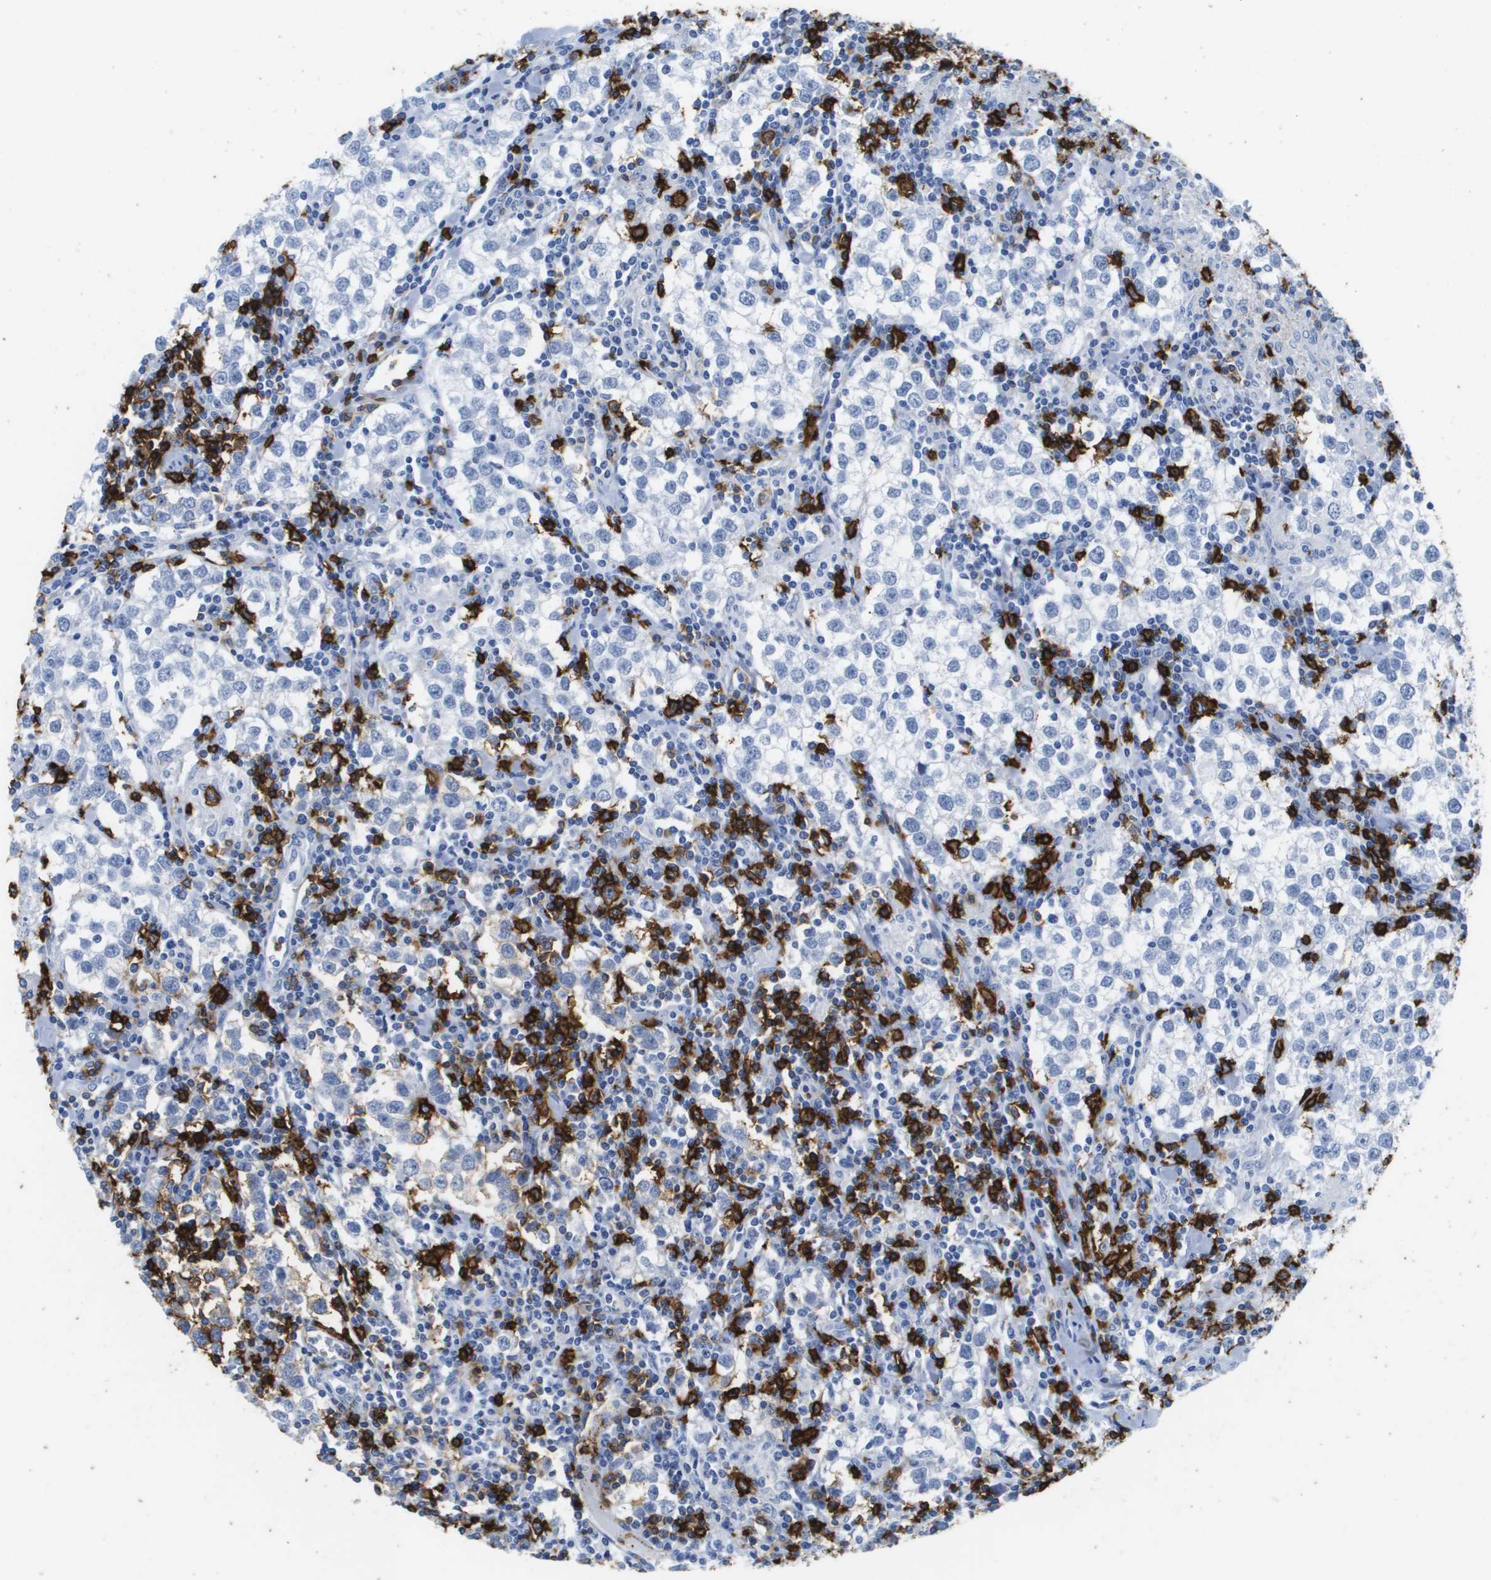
{"staining": {"intensity": "negative", "quantity": "none", "location": "none"}, "tissue": "testis cancer", "cell_type": "Tumor cells", "image_type": "cancer", "snomed": [{"axis": "morphology", "description": "Seminoma, NOS"}, {"axis": "morphology", "description": "Carcinoma, Embryonal, NOS"}, {"axis": "topography", "description": "Testis"}], "caption": "High magnification brightfield microscopy of testis cancer stained with DAB (brown) and counterstained with hematoxylin (blue): tumor cells show no significant positivity.", "gene": "MS4A1", "patient": {"sex": "male", "age": 36}}